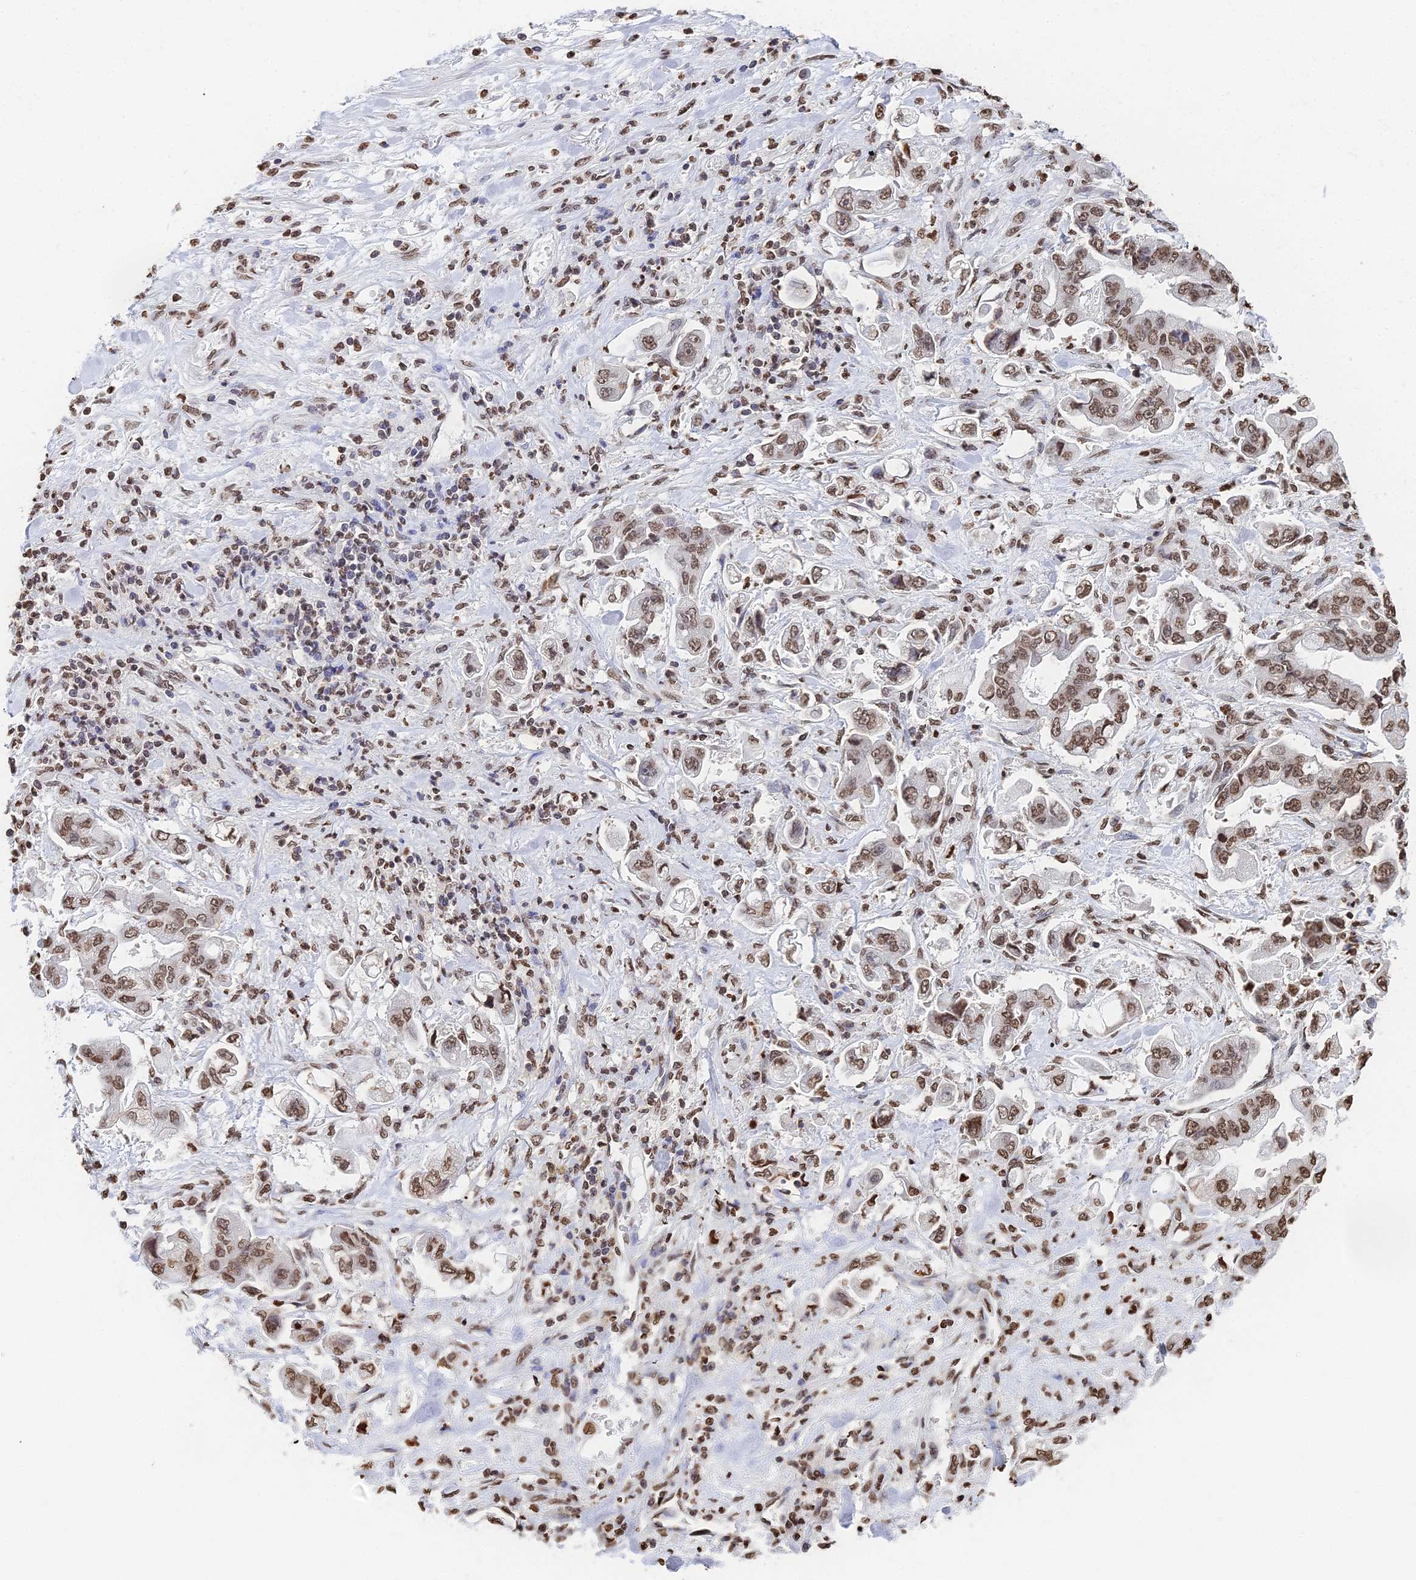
{"staining": {"intensity": "moderate", "quantity": ">75%", "location": "nuclear"}, "tissue": "stomach cancer", "cell_type": "Tumor cells", "image_type": "cancer", "snomed": [{"axis": "morphology", "description": "Adenocarcinoma, NOS"}, {"axis": "topography", "description": "Stomach"}], "caption": "Immunohistochemical staining of stomach cancer (adenocarcinoma) shows moderate nuclear protein positivity in approximately >75% of tumor cells.", "gene": "GBP3", "patient": {"sex": "male", "age": 62}}